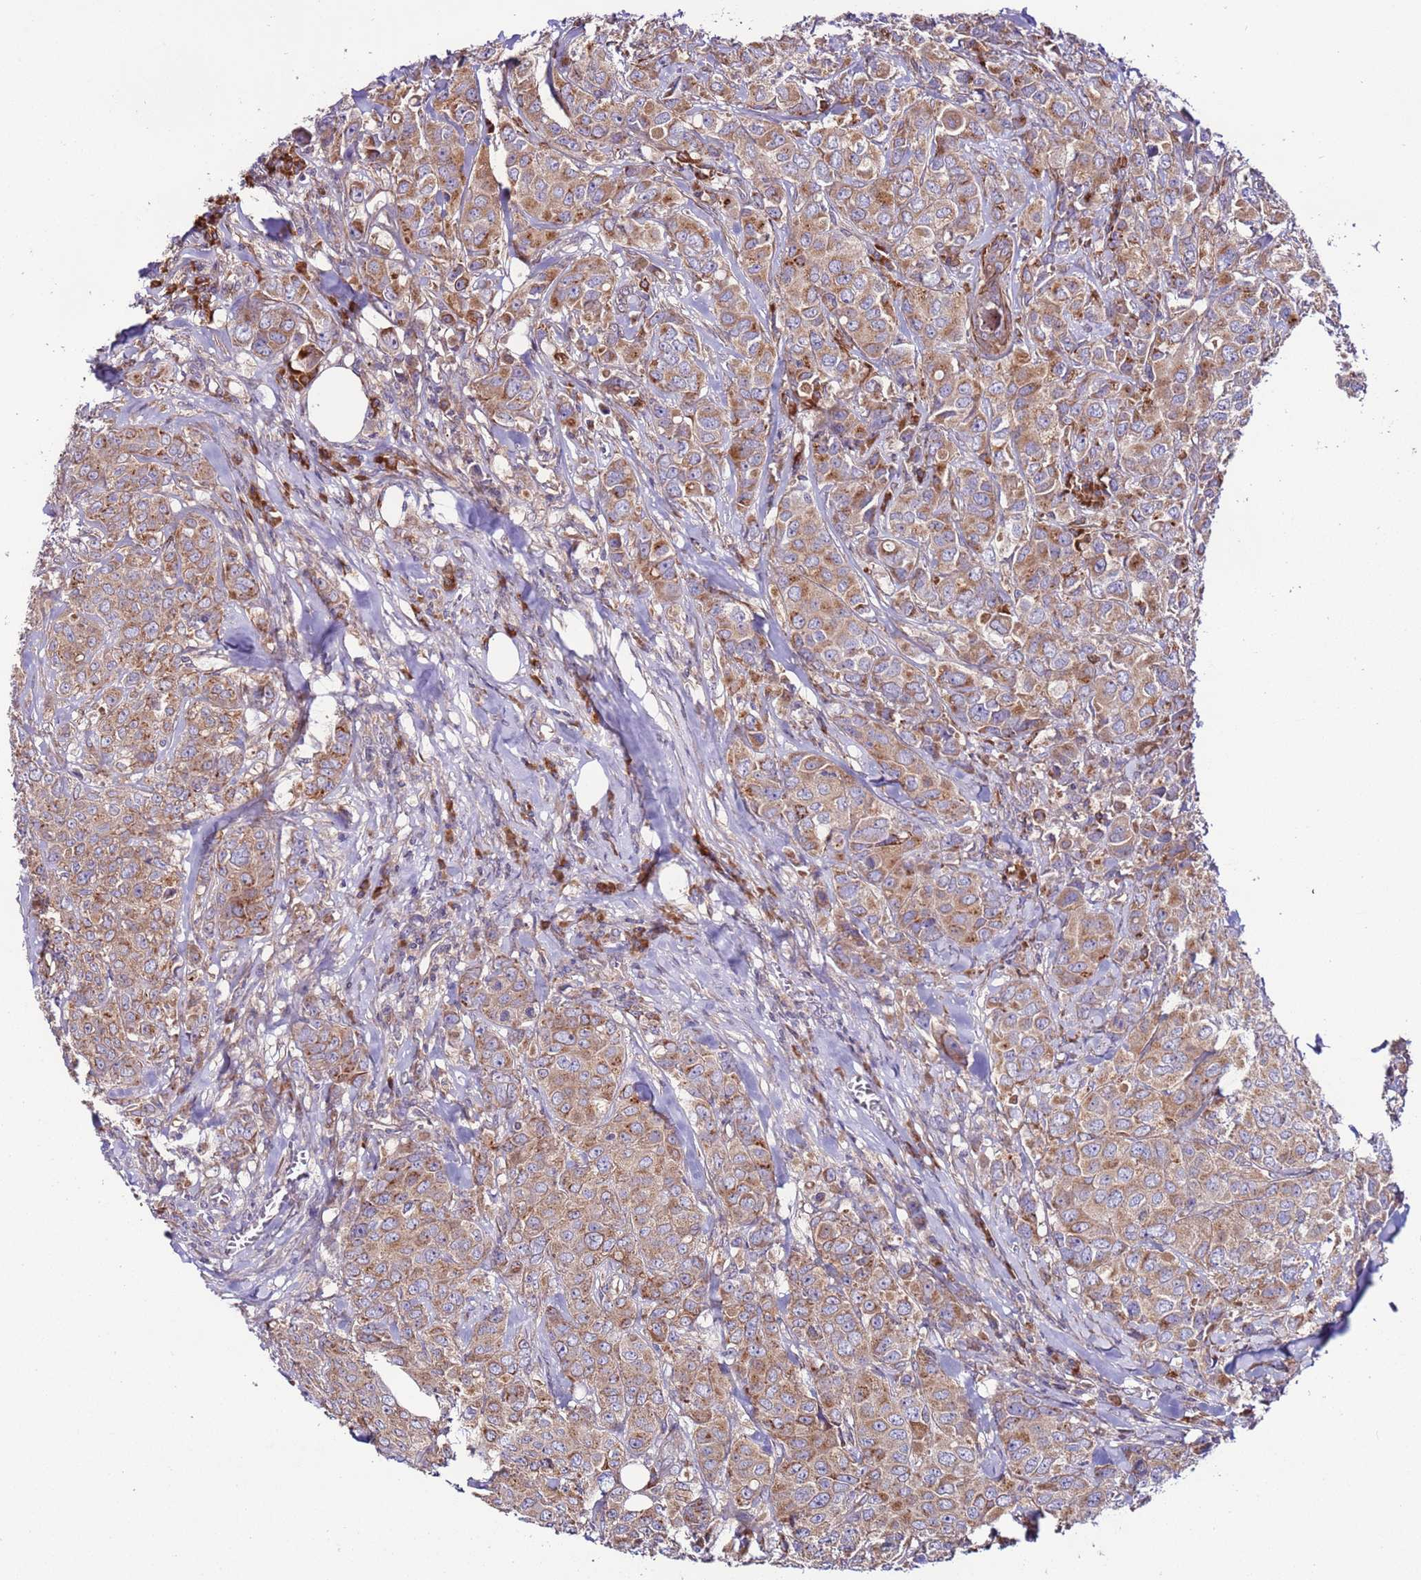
{"staining": {"intensity": "moderate", "quantity": ">75%", "location": "cytoplasmic/membranous"}, "tissue": "breast cancer", "cell_type": "Tumor cells", "image_type": "cancer", "snomed": [{"axis": "morphology", "description": "Duct carcinoma"}, {"axis": "topography", "description": "Breast"}], "caption": "DAB immunohistochemical staining of breast cancer displays moderate cytoplasmic/membranous protein expression in about >75% of tumor cells. (Brightfield microscopy of DAB IHC at high magnification).", "gene": "SPCS1", "patient": {"sex": "female", "age": 43}}